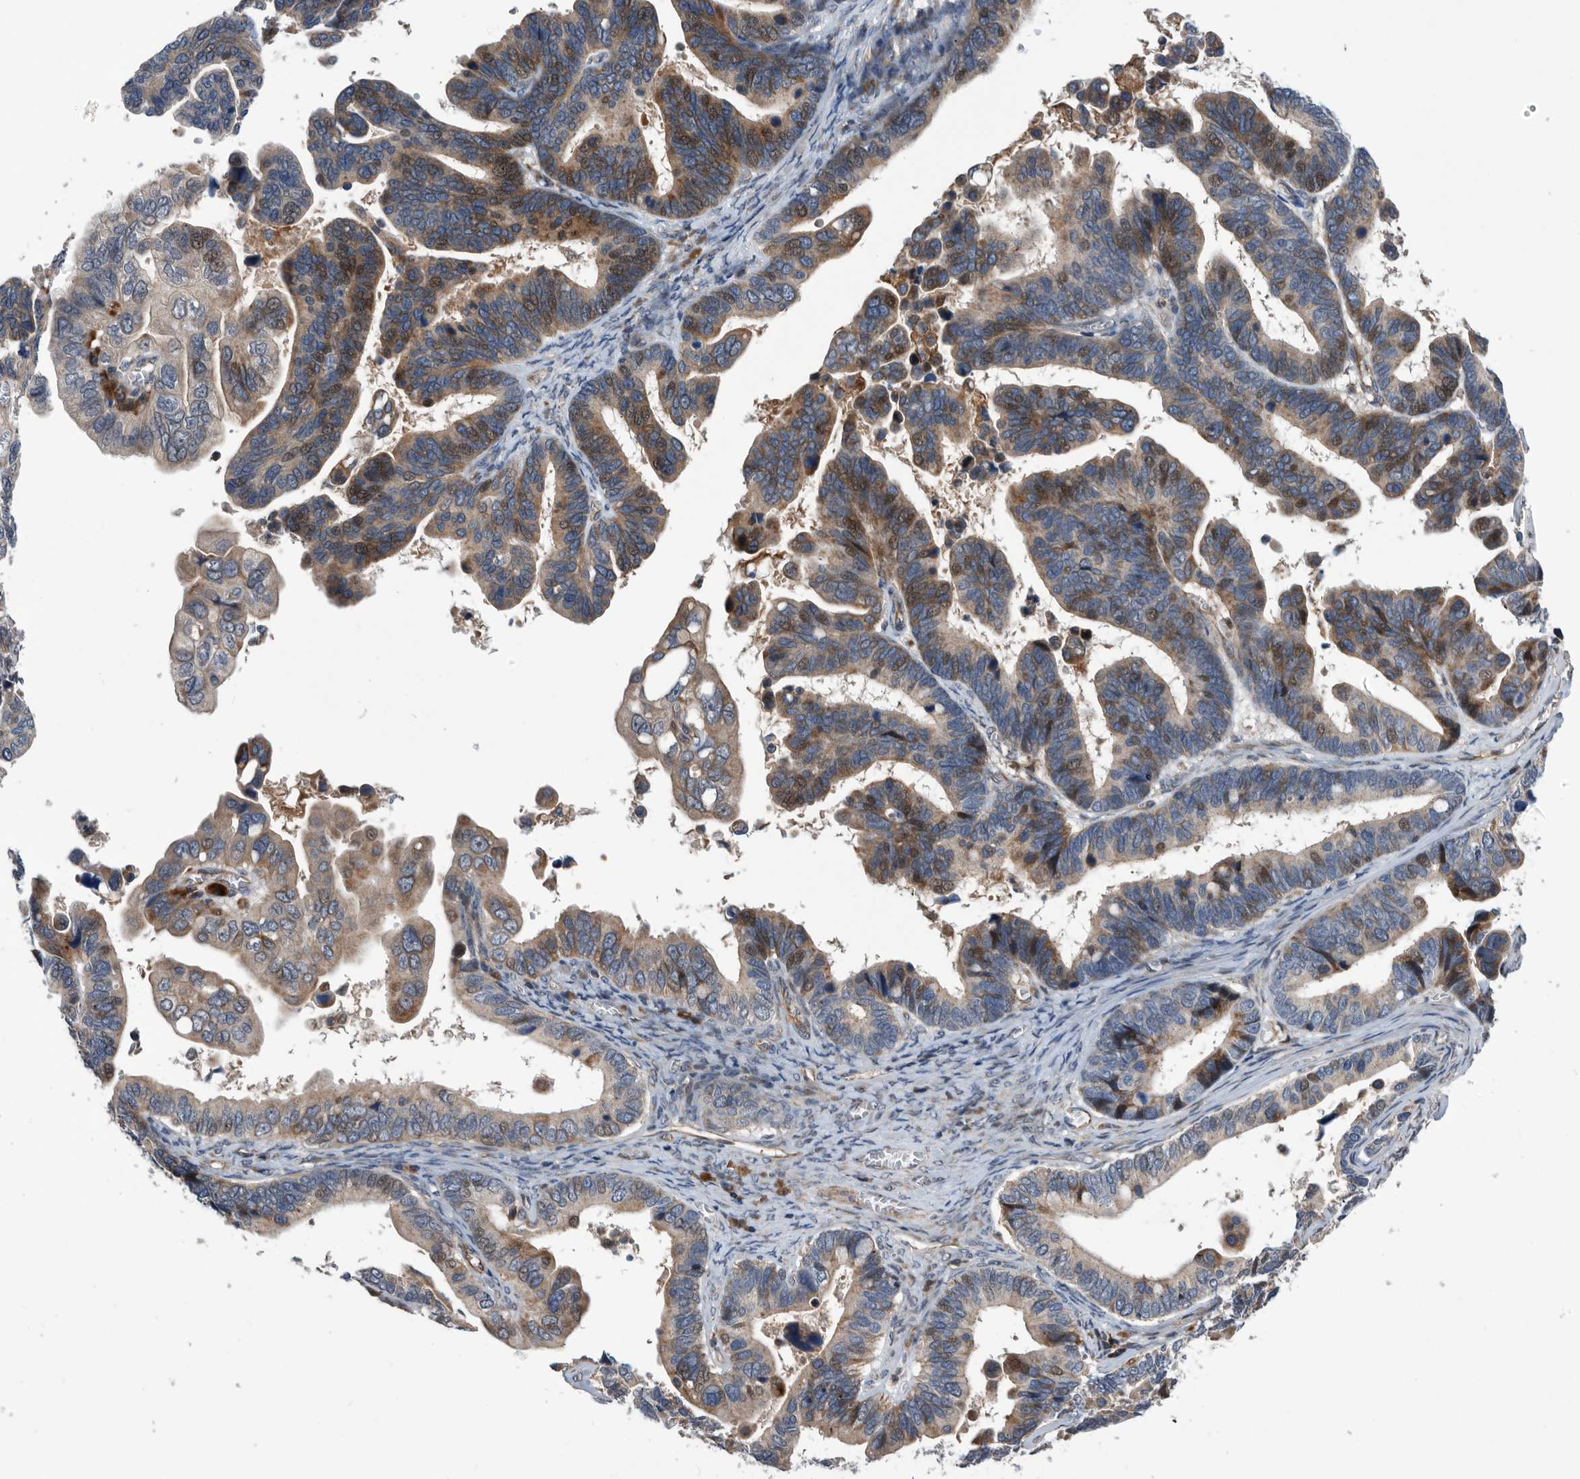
{"staining": {"intensity": "moderate", "quantity": "25%-75%", "location": "cytoplasmic/membranous,nuclear"}, "tissue": "ovarian cancer", "cell_type": "Tumor cells", "image_type": "cancer", "snomed": [{"axis": "morphology", "description": "Cystadenocarcinoma, serous, NOS"}, {"axis": "topography", "description": "Ovary"}], "caption": "A micrograph of serous cystadenocarcinoma (ovarian) stained for a protein displays moderate cytoplasmic/membranous and nuclear brown staining in tumor cells.", "gene": "SERINC2", "patient": {"sex": "female", "age": 56}}